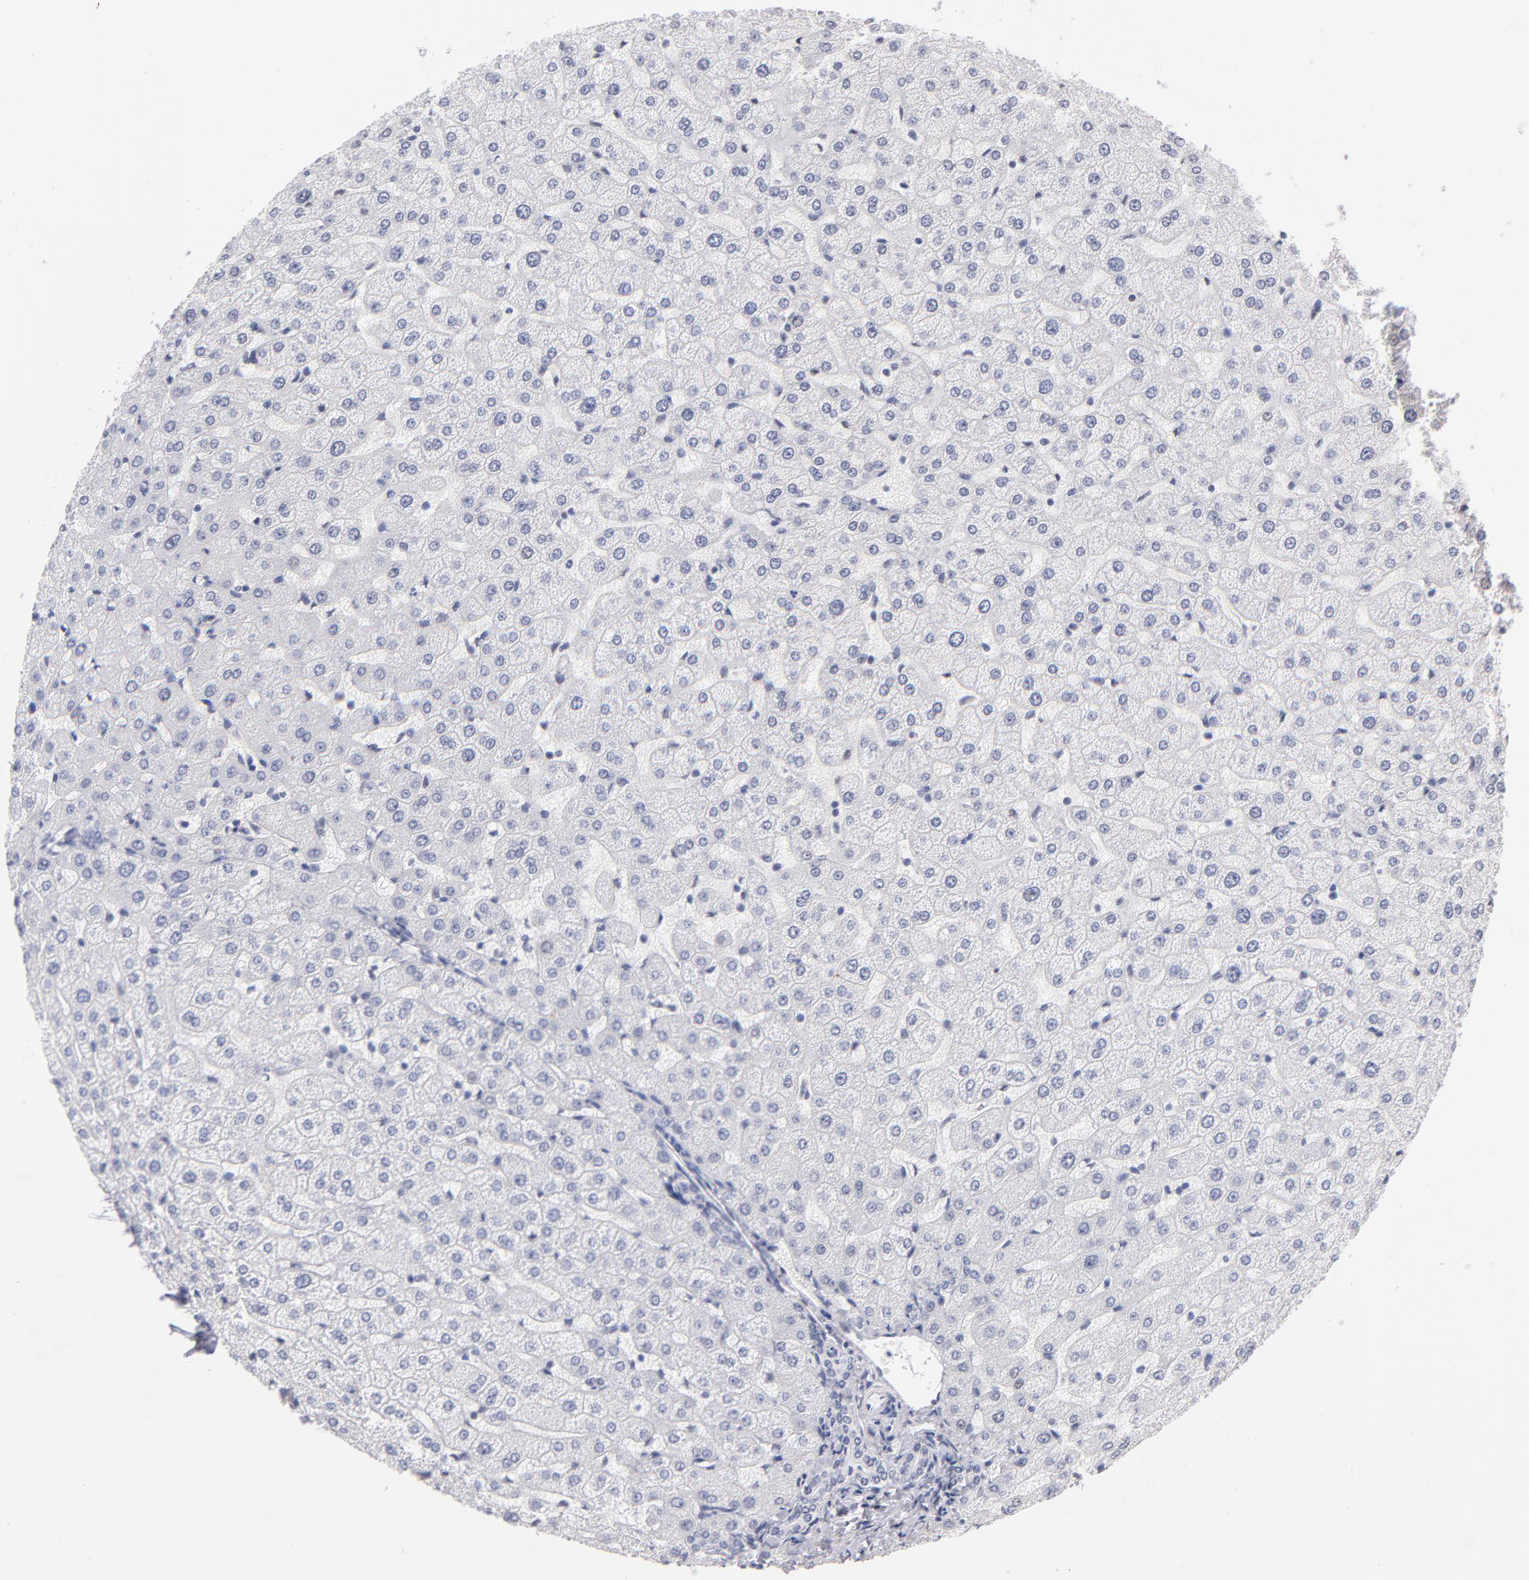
{"staining": {"intensity": "negative", "quantity": "none", "location": "none"}, "tissue": "liver", "cell_type": "Cholangiocytes", "image_type": "normal", "snomed": [{"axis": "morphology", "description": "Normal tissue, NOS"}, {"axis": "morphology", "description": "Fibrosis, NOS"}, {"axis": "topography", "description": "Liver"}], "caption": "IHC micrograph of benign liver stained for a protein (brown), which reveals no expression in cholangiocytes.", "gene": "KHNYN", "patient": {"sex": "female", "age": 29}}